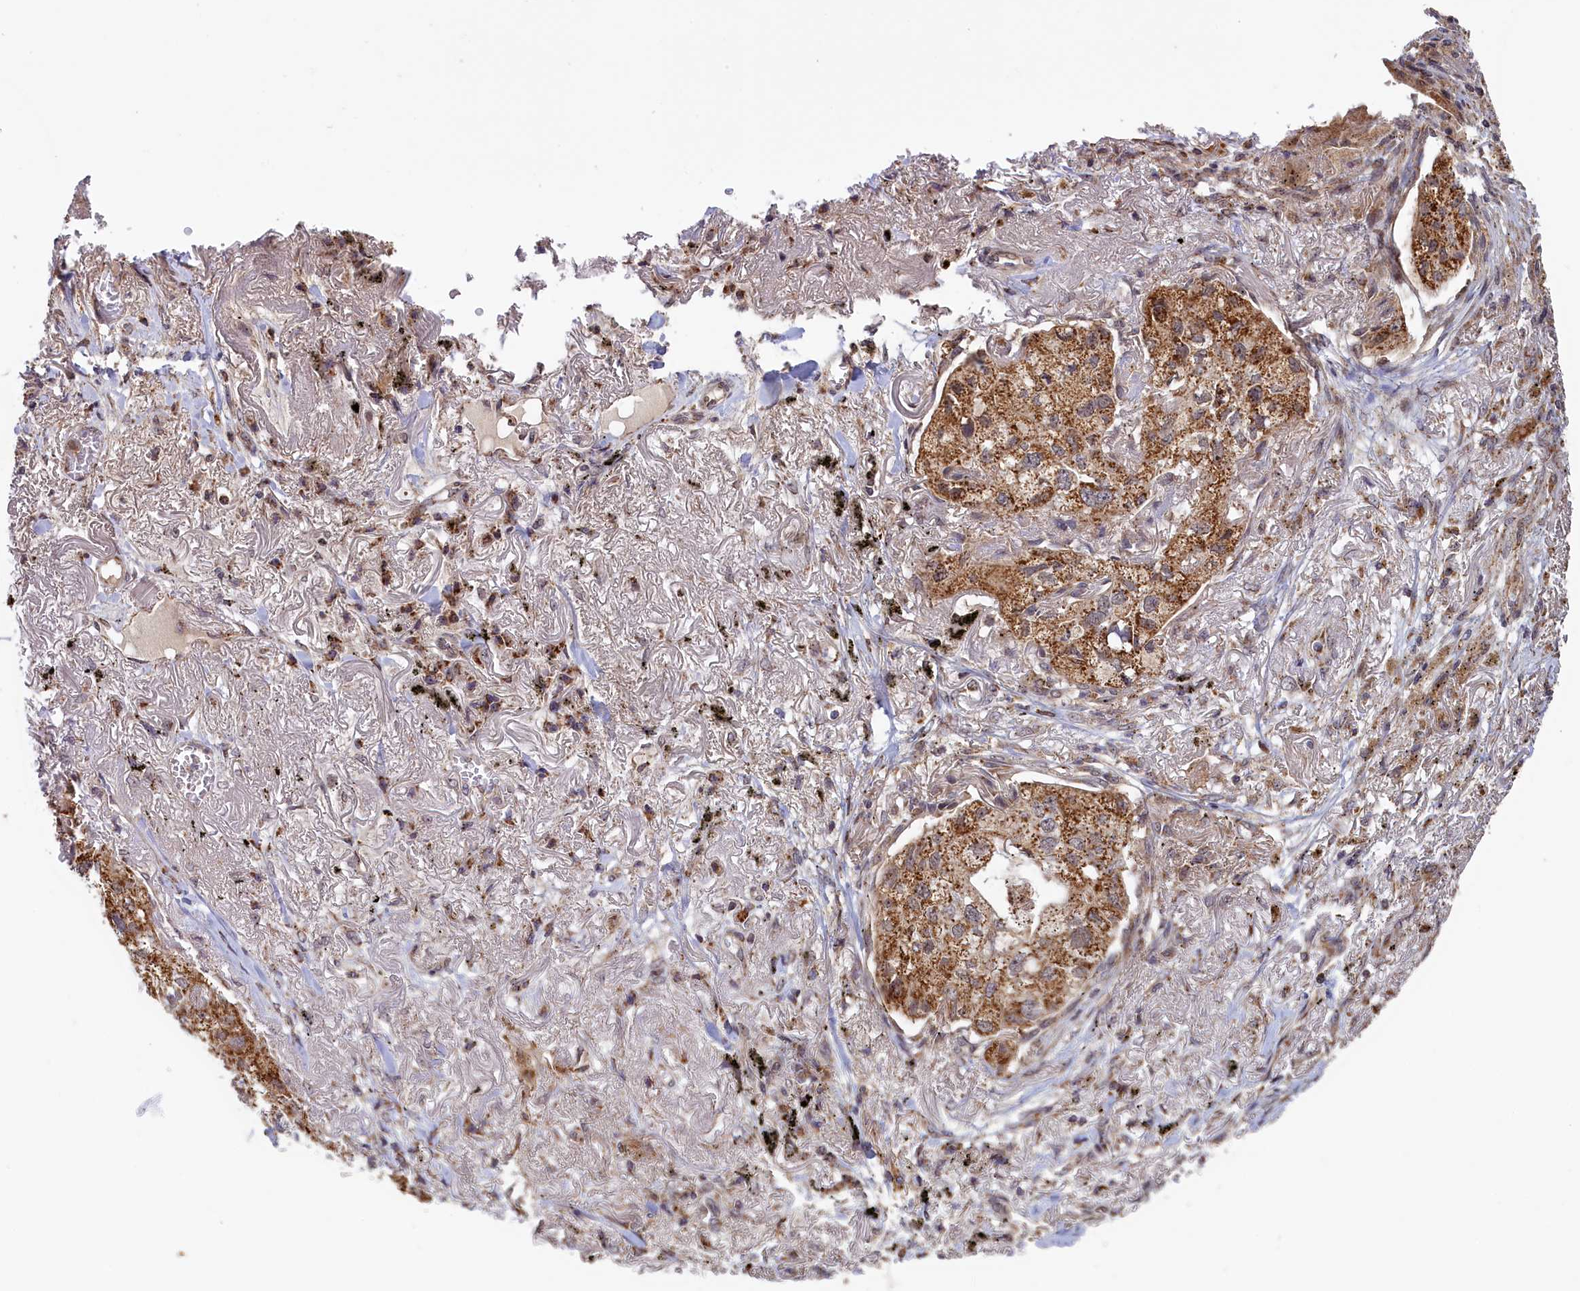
{"staining": {"intensity": "moderate", "quantity": ">75%", "location": "cytoplasmic/membranous"}, "tissue": "lung cancer", "cell_type": "Tumor cells", "image_type": "cancer", "snomed": [{"axis": "morphology", "description": "Adenocarcinoma, NOS"}, {"axis": "topography", "description": "Lung"}], "caption": "The photomicrograph displays a brown stain indicating the presence of a protein in the cytoplasmic/membranous of tumor cells in adenocarcinoma (lung).", "gene": "DUS3L", "patient": {"sex": "male", "age": 65}}